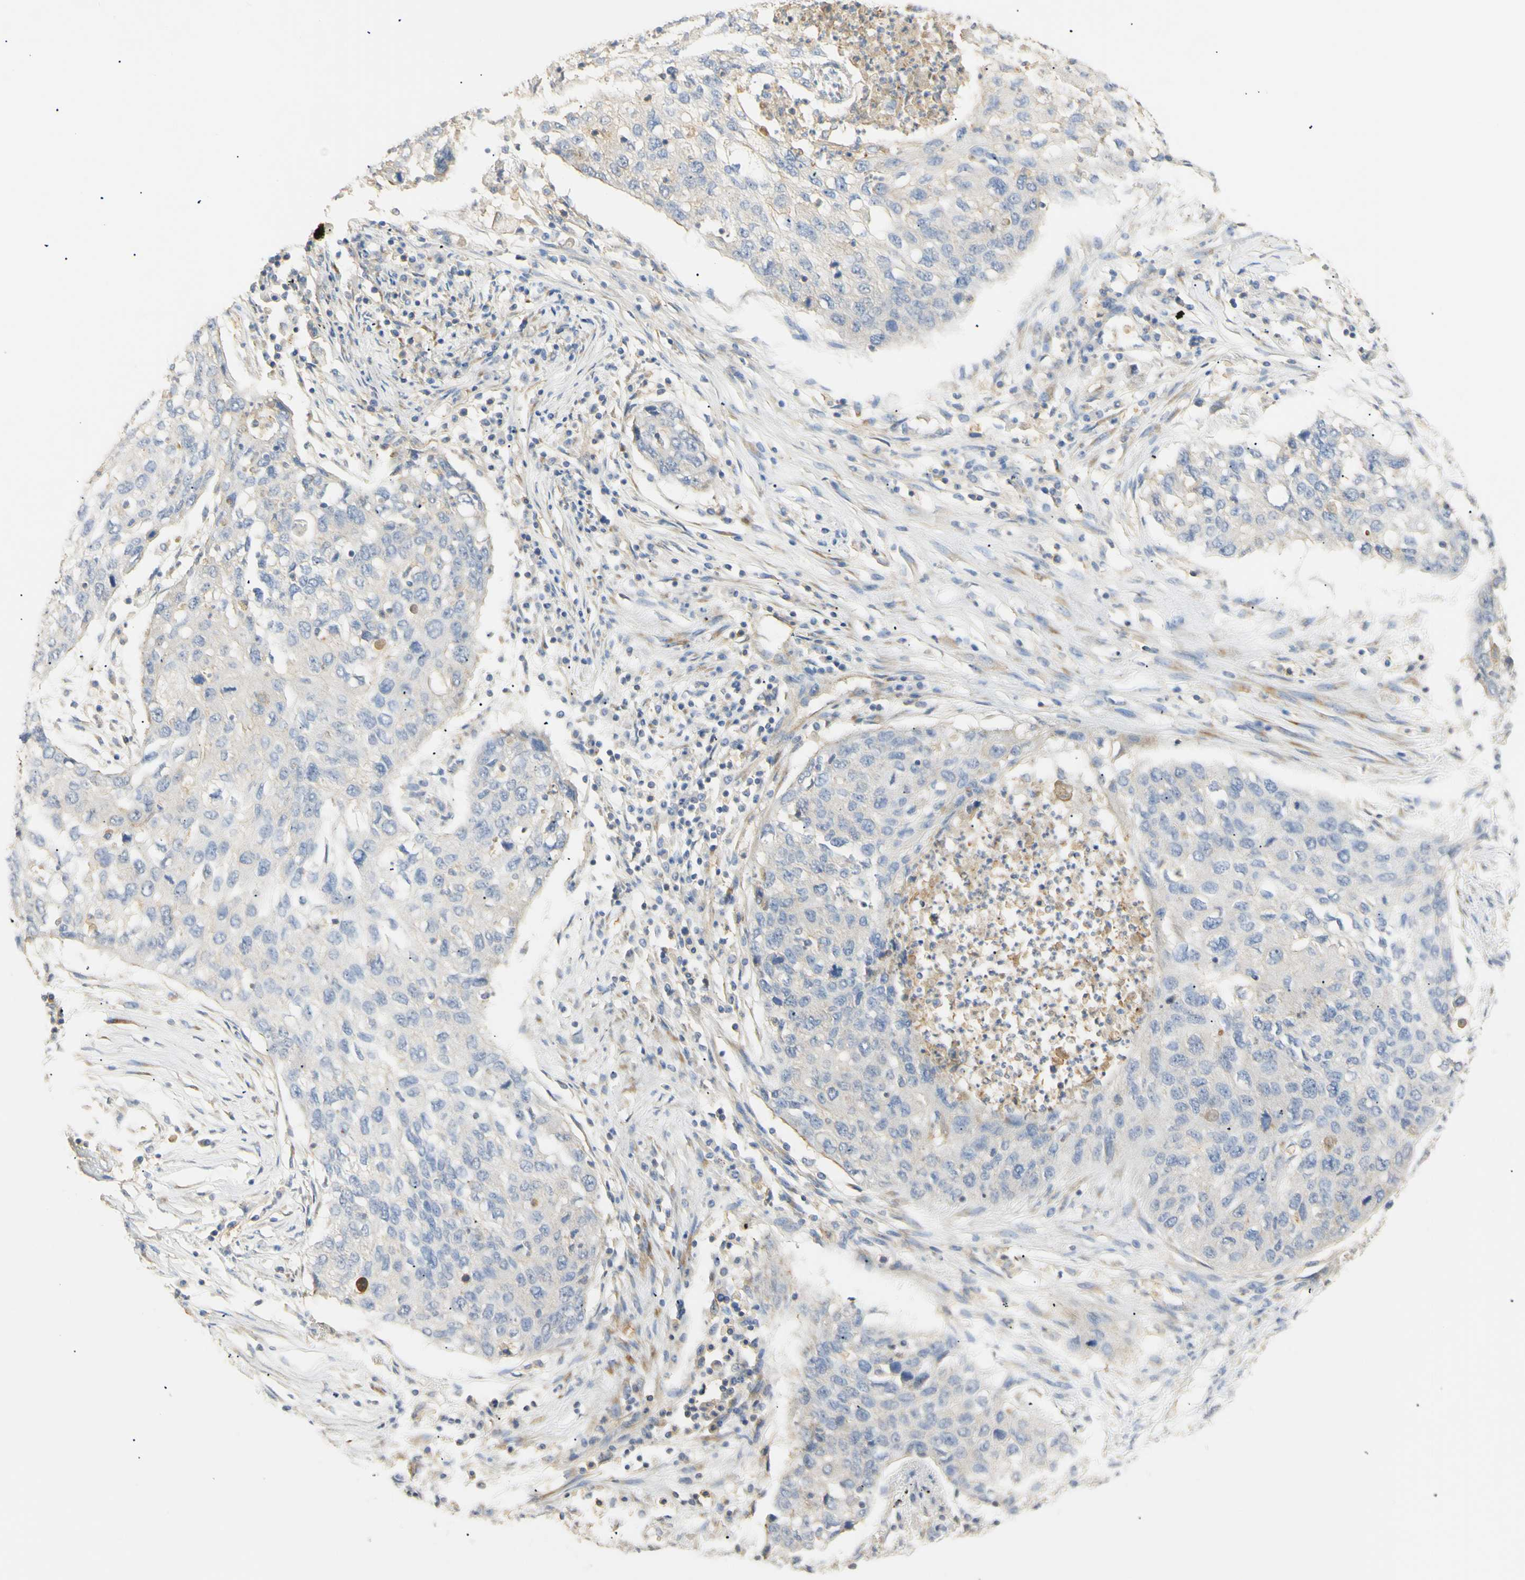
{"staining": {"intensity": "negative", "quantity": "none", "location": "none"}, "tissue": "lung cancer", "cell_type": "Tumor cells", "image_type": "cancer", "snomed": [{"axis": "morphology", "description": "Squamous cell carcinoma, NOS"}, {"axis": "topography", "description": "Lung"}], "caption": "Tumor cells are negative for protein expression in human lung squamous cell carcinoma.", "gene": "KCNE4", "patient": {"sex": "female", "age": 63}}